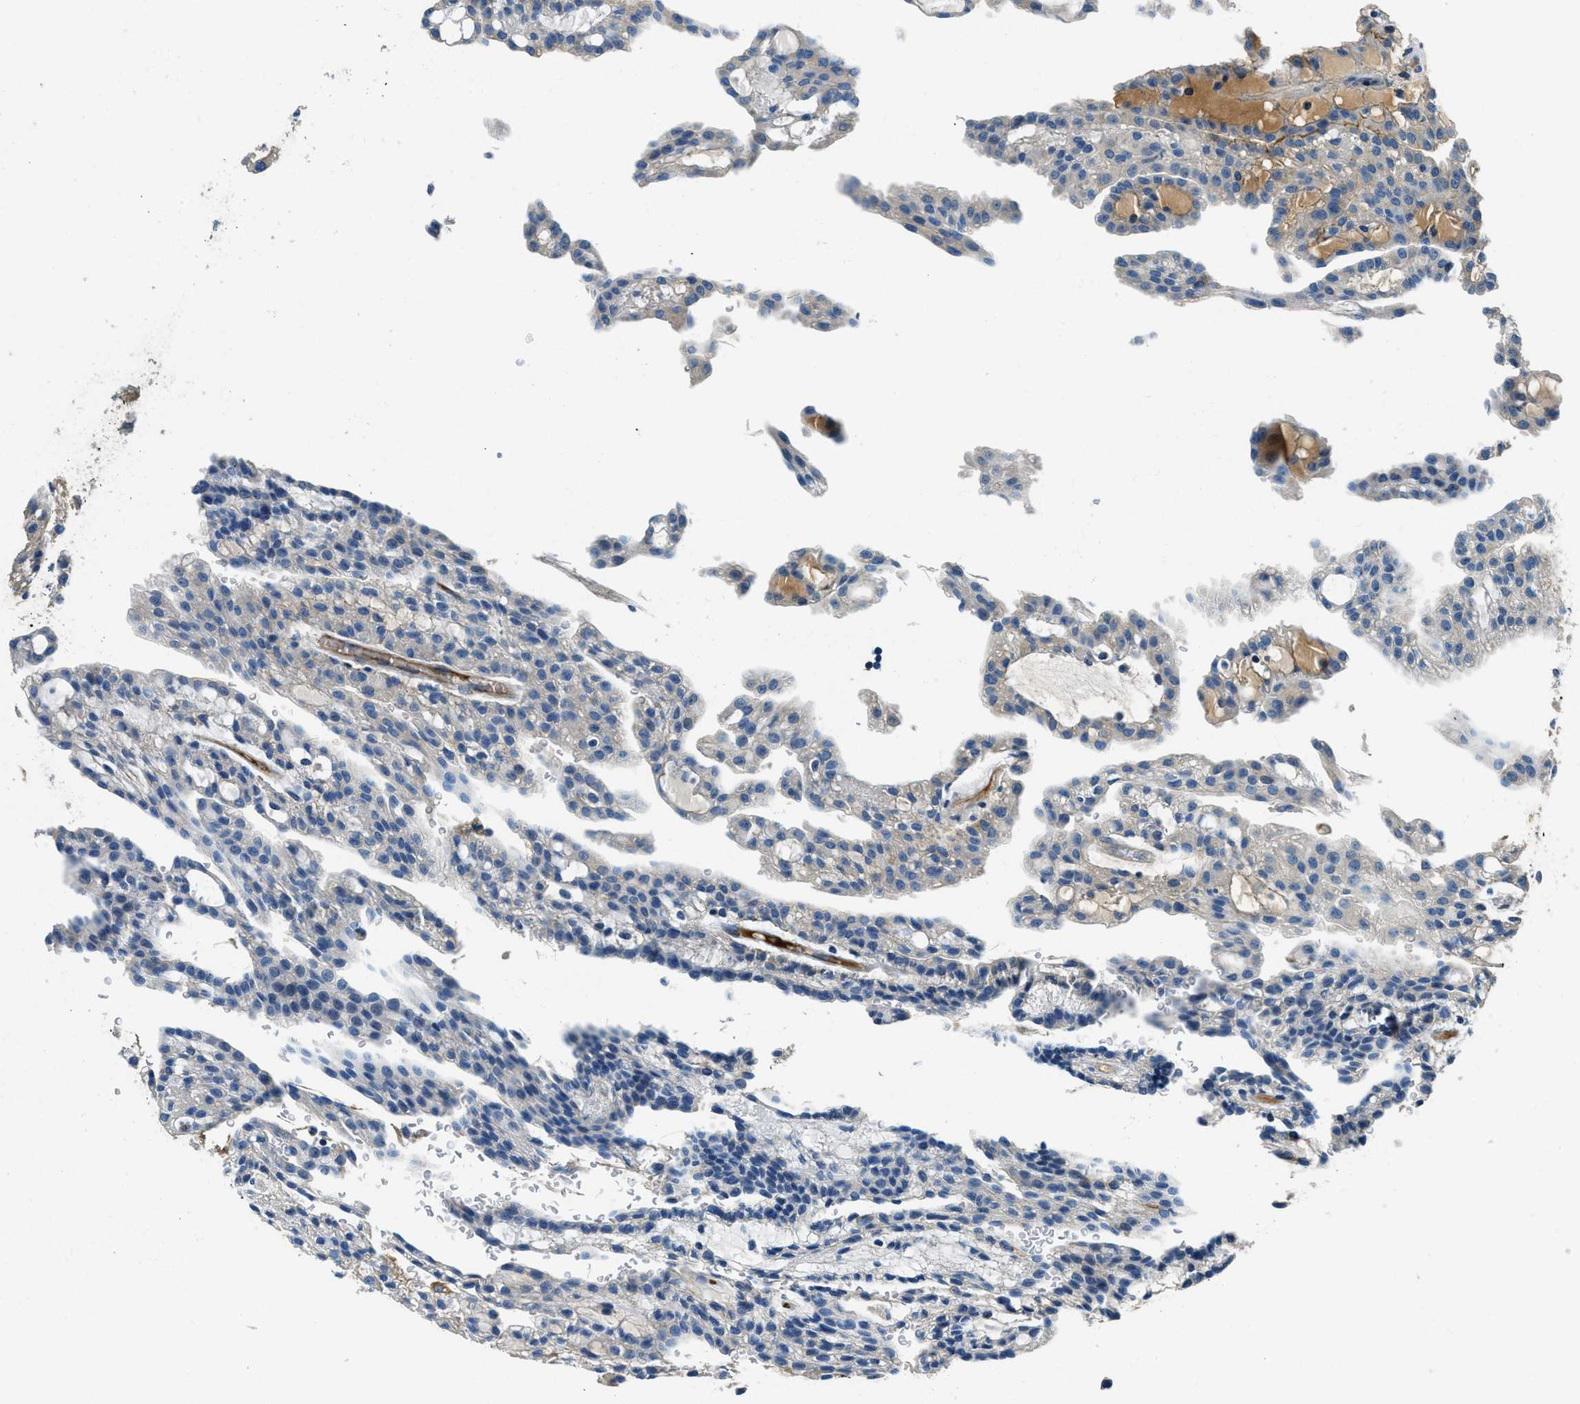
{"staining": {"intensity": "weak", "quantity": "<25%", "location": "cytoplasmic/membranous"}, "tissue": "renal cancer", "cell_type": "Tumor cells", "image_type": "cancer", "snomed": [{"axis": "morphology", "description": "Adenocarcinoma, NOS"}, {"axis": "topography", "description": "Kidney"}], "caption": "An immunohistochemistry (IHC) histopathology image of adenocarcinoma (renal) is shown. There is no staining in tumor cells of adenocarcinoma (renal).", "gene": "TMEM186", "patient": {"sex": "male", "age": 63}}